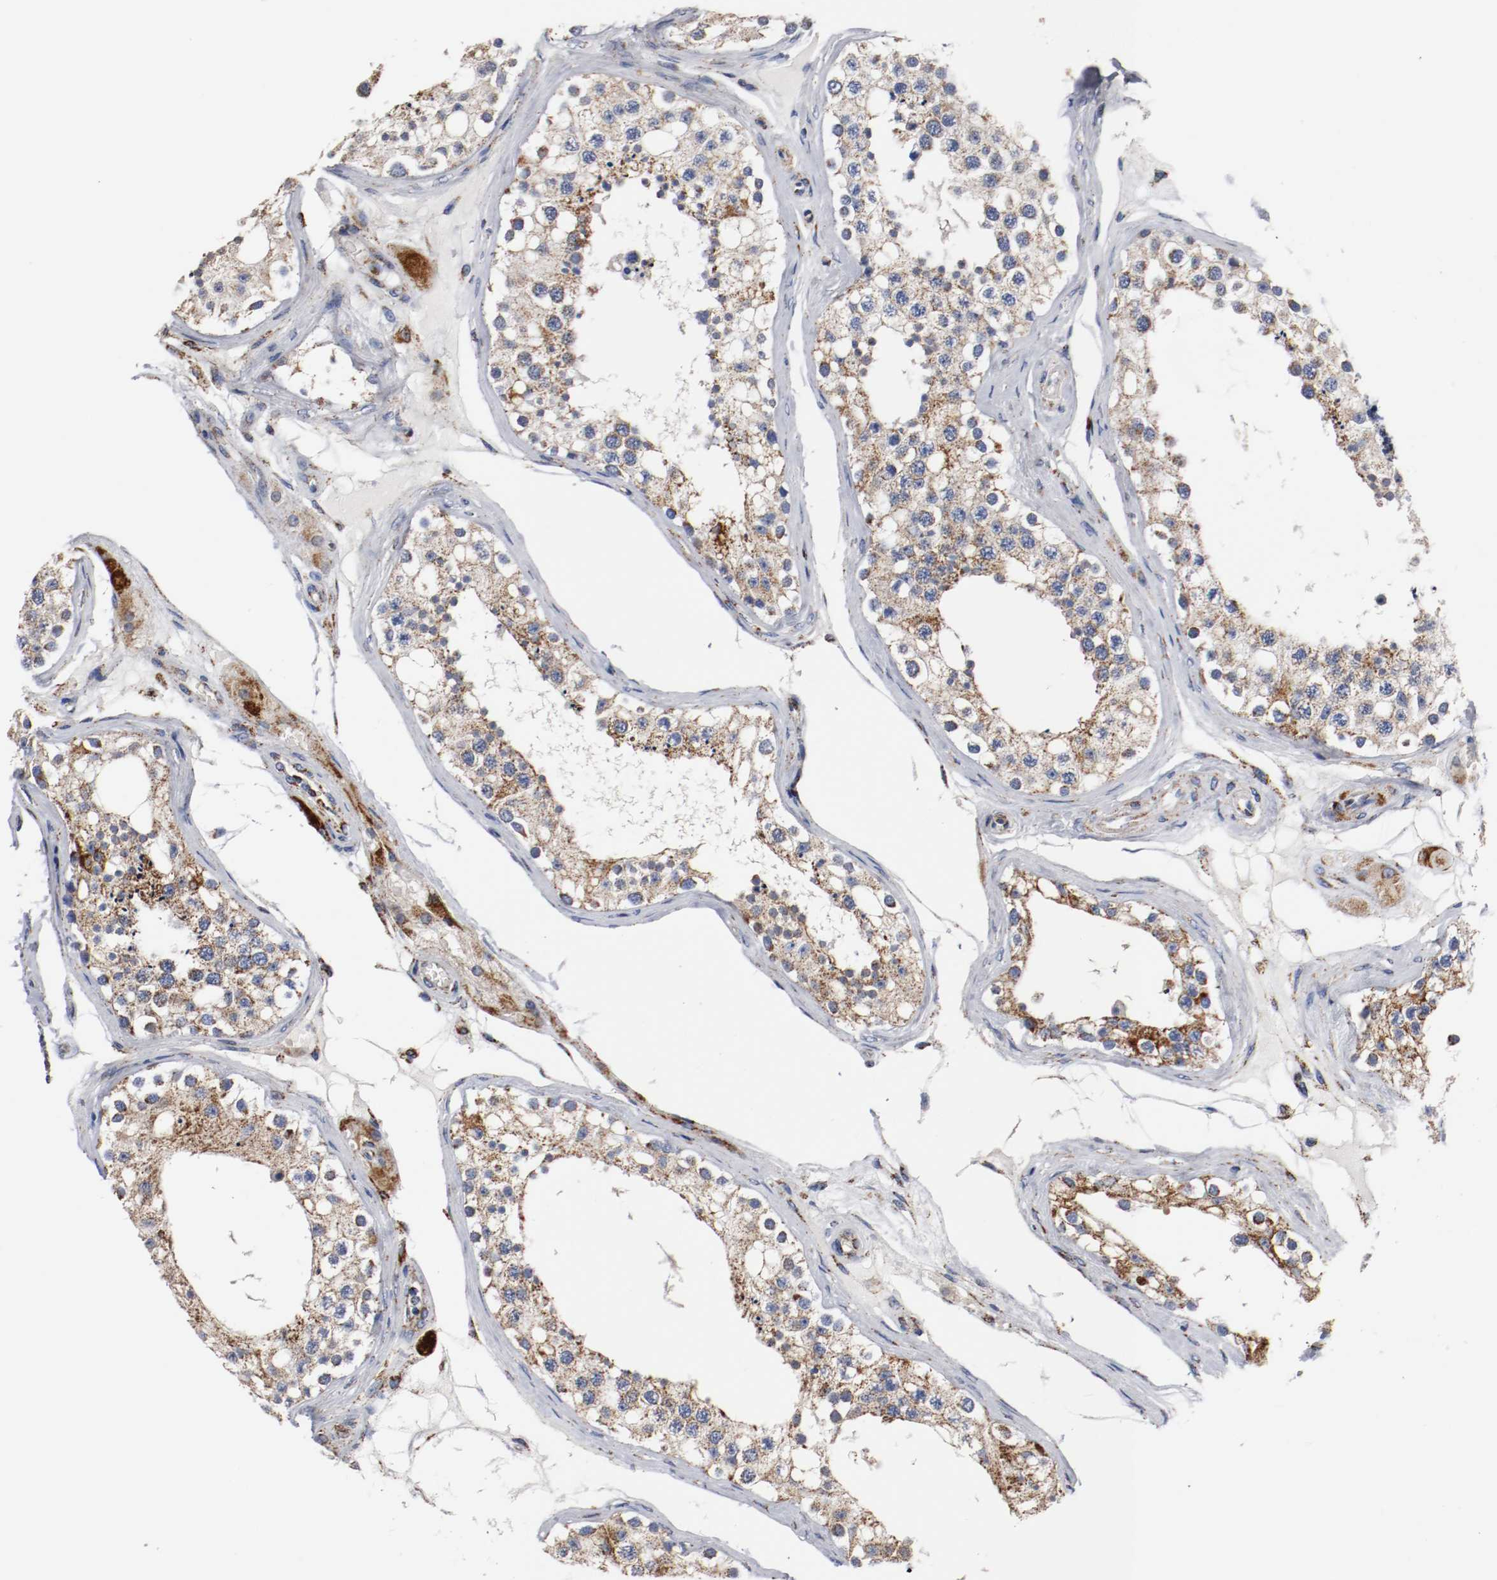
{"staining": {"intensity": "moderate", "quantity": "<25%", "location": "cytoplasmic/membranous"}, "tissue": "testis", "cell_type": "Cells in seminiferous ducts", "image_type": "normal", "snomed": [{"axis": "morphology", "description": "Normal tissue, NOS"}, {"axis": "topography", "description": "Testis"}], "caption": "About <25% of cells in seminiferous ducts in normal human testis show moderate cytoplasmic/membranous protein staining as visualized by brown immunohistochemical staining.", "gene": "TUBD1", "patient": {"sex": "male", "age": 68}}